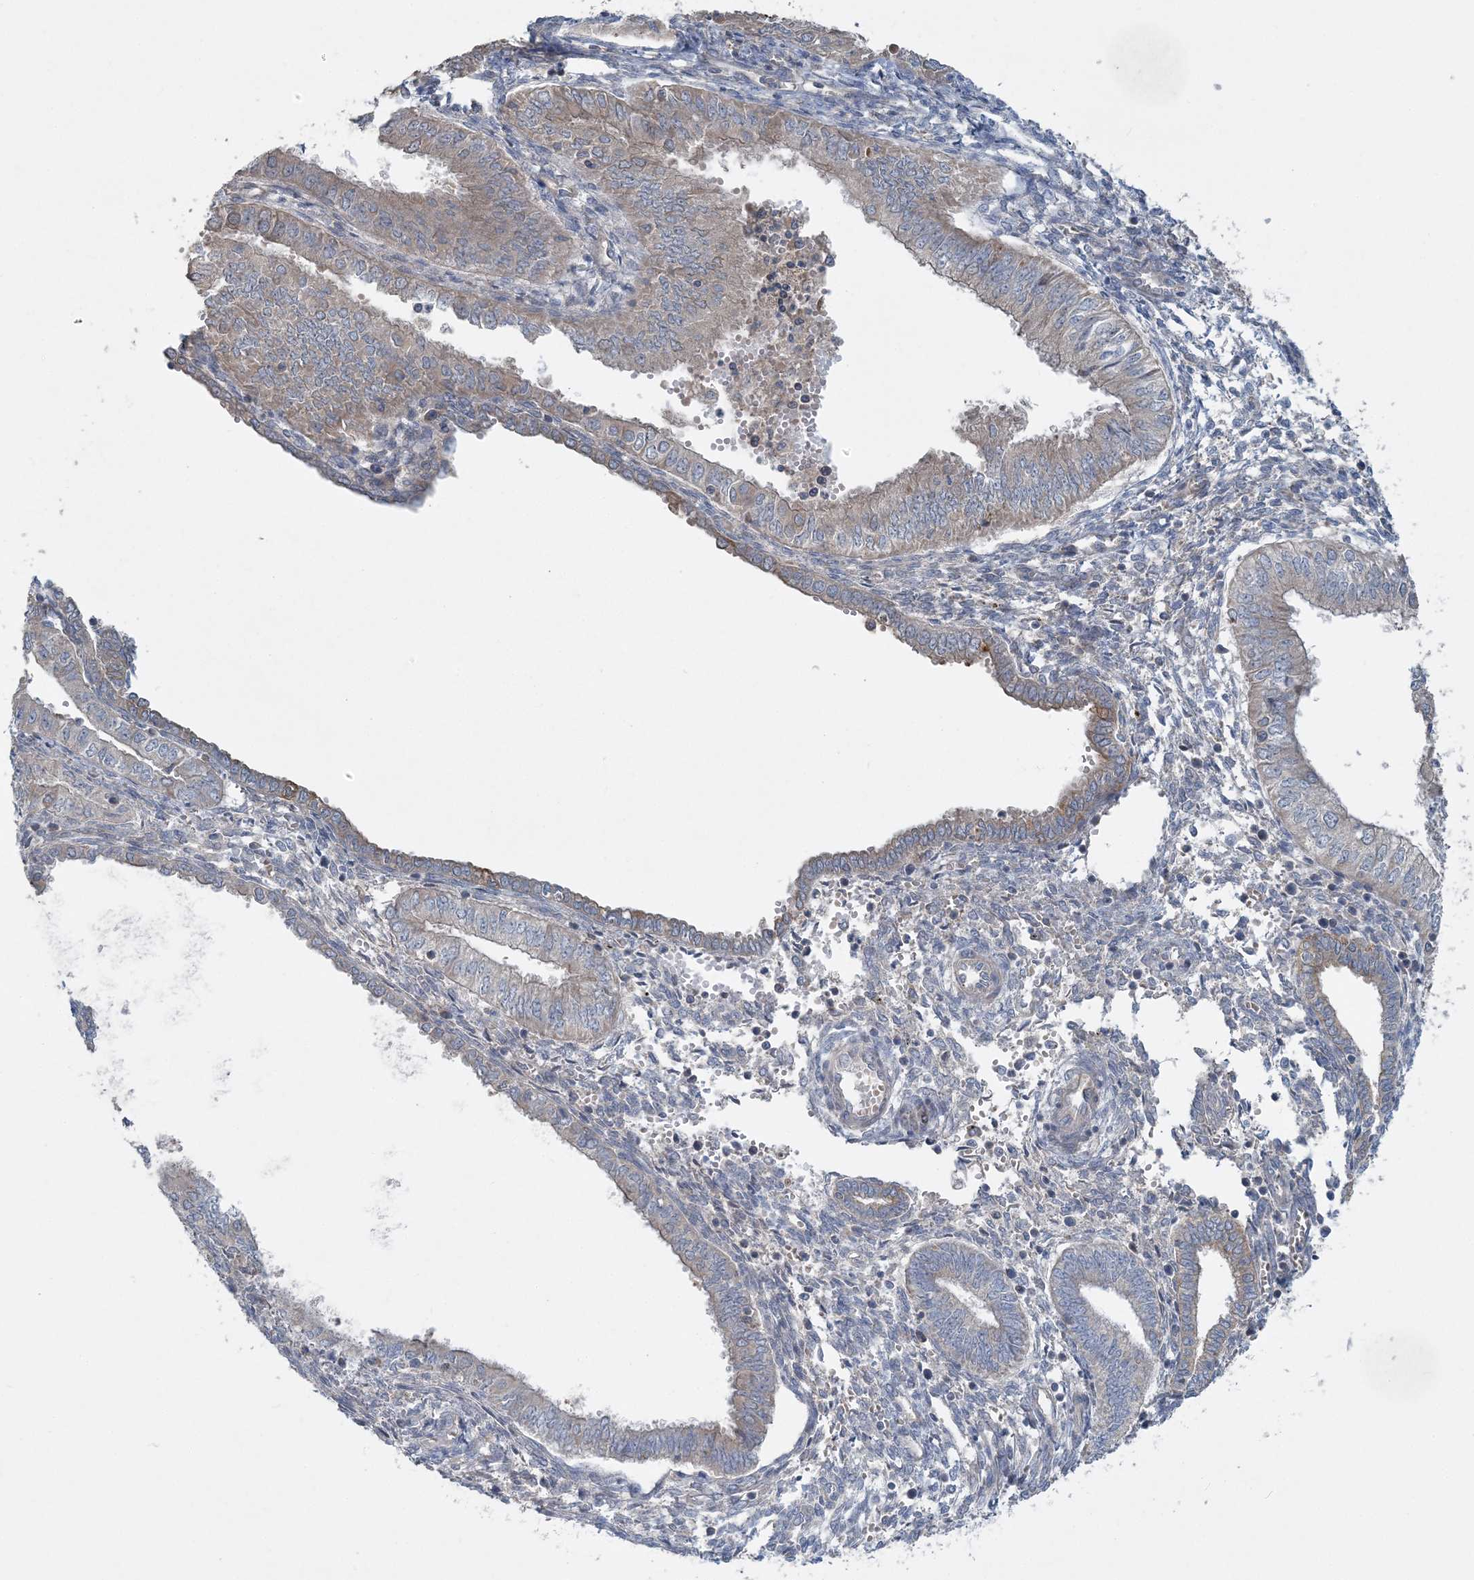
{"staining": {"intensity": "weak", "quantity": "<25%", "location": "cytoplasmic/membranous"}, "tissue": "endometrial cancer", "cell_type": "Tumor cells", "image_type": "cancer", "snomed": [{"axis": "morphology", "description": "Normal tissue, NOS"}, {"axis": "morphology", "description": "Adenocarcinoma, NOS"}, {"axis": "topography", "description": "Endometrium"}], "caption": "An immunohistochemistry image of endometrial adenocarcinoma is shown. There is no staining in tumor cells of endometrial adenocarcinoma.", "gene": "SLC4A10", "patient": {"sex": "female", "age": 53}}